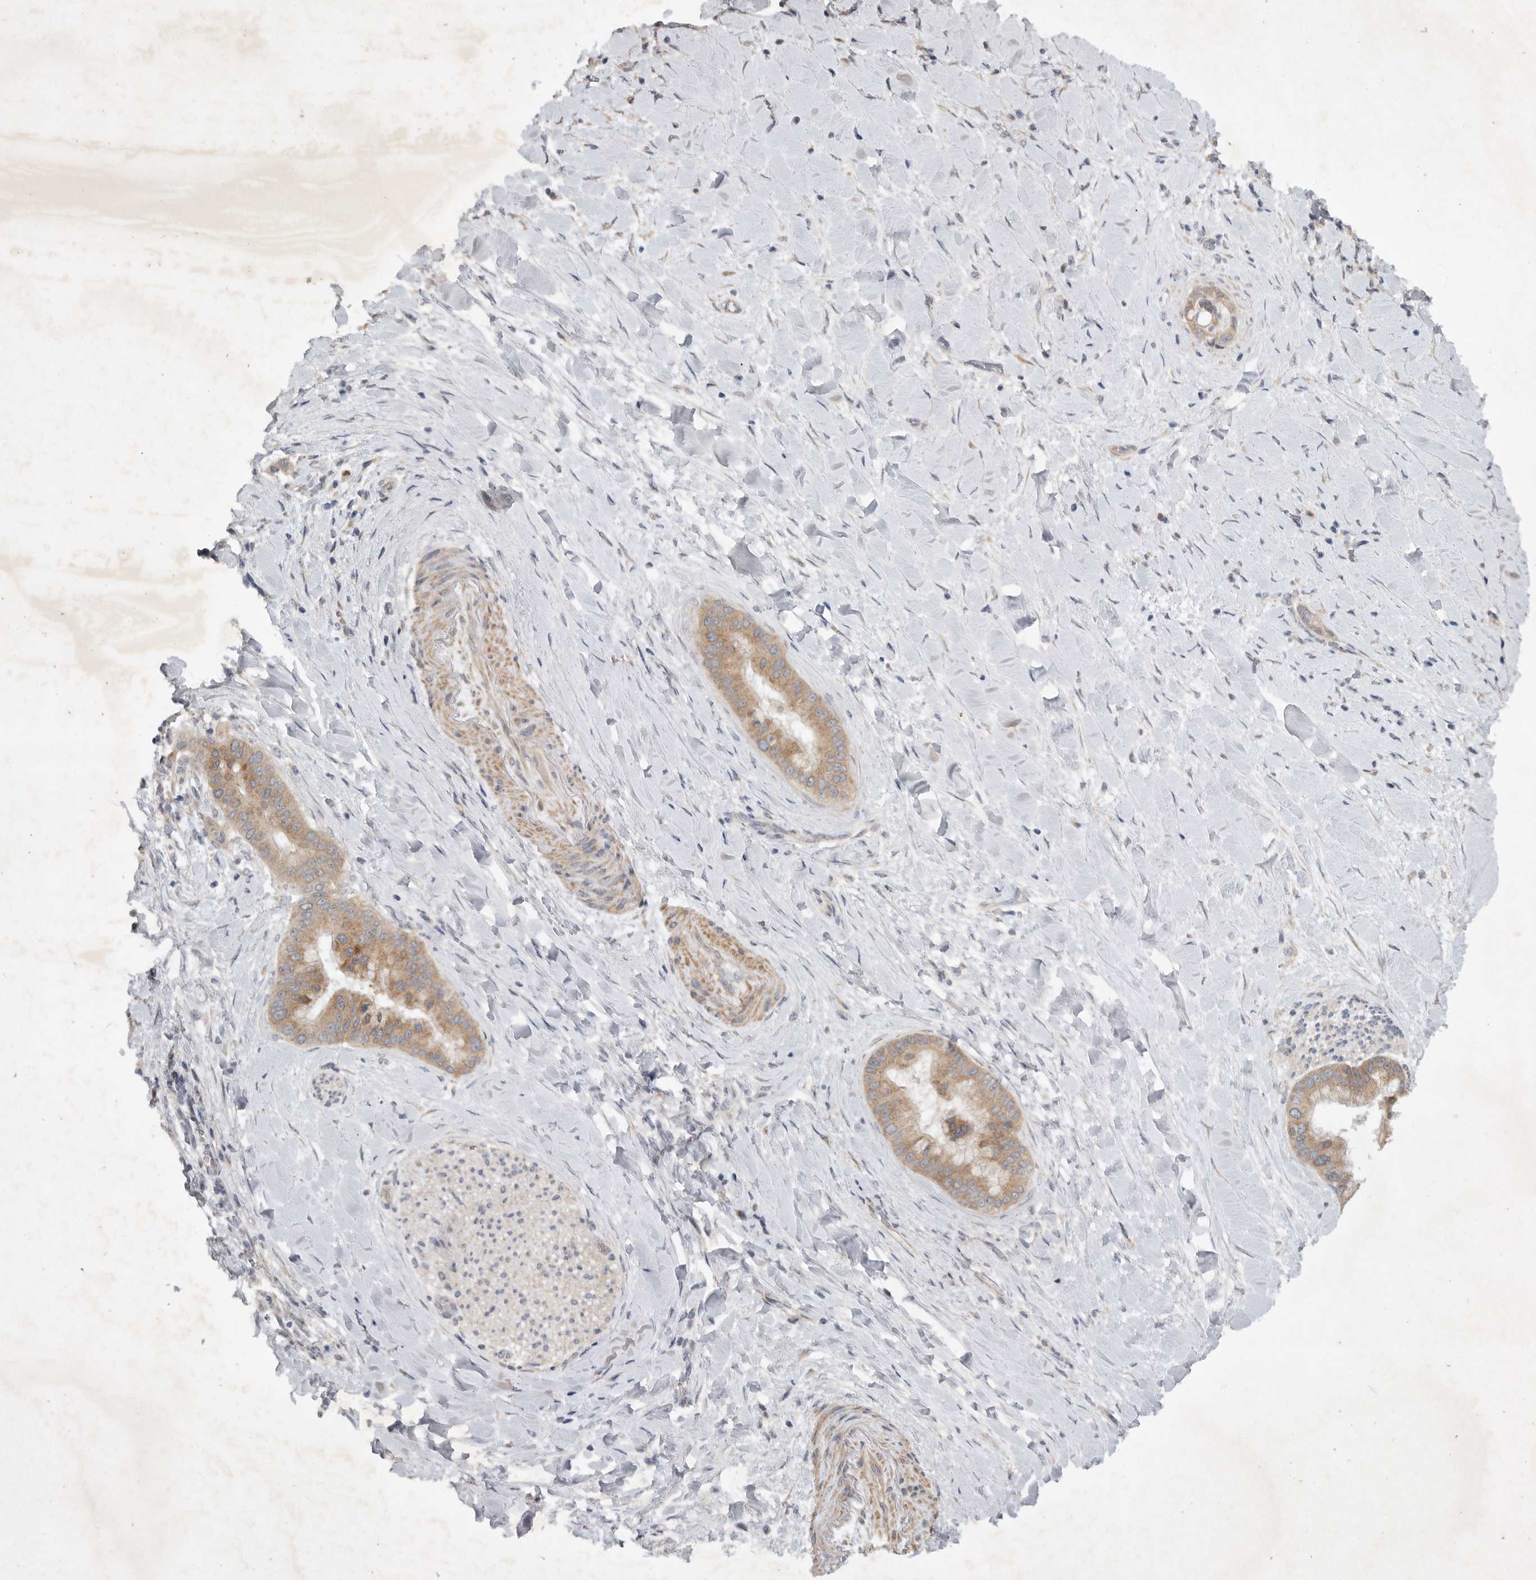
{"staining": {"intensity": "moderate", "quantity": ">75%", "location": "cytoplasmic/membranous"}, "tissue": "liver cancer", "cell_type": "Tumor cells", "image_type": "cancer", "snomed": [{"axis": "morphology", "description": "Cholangiocarcinoma"}, {"axis": "topography", "description": "Liver"}], "caption": "This image exhibits IHC staining of liver cholangiocarcinoma, with medium moderate cytoplasmic/membranous expression in about >75% of tumor cells.", "gene": "EDEM3", "patient": {"sex": "female", "age": 54}}